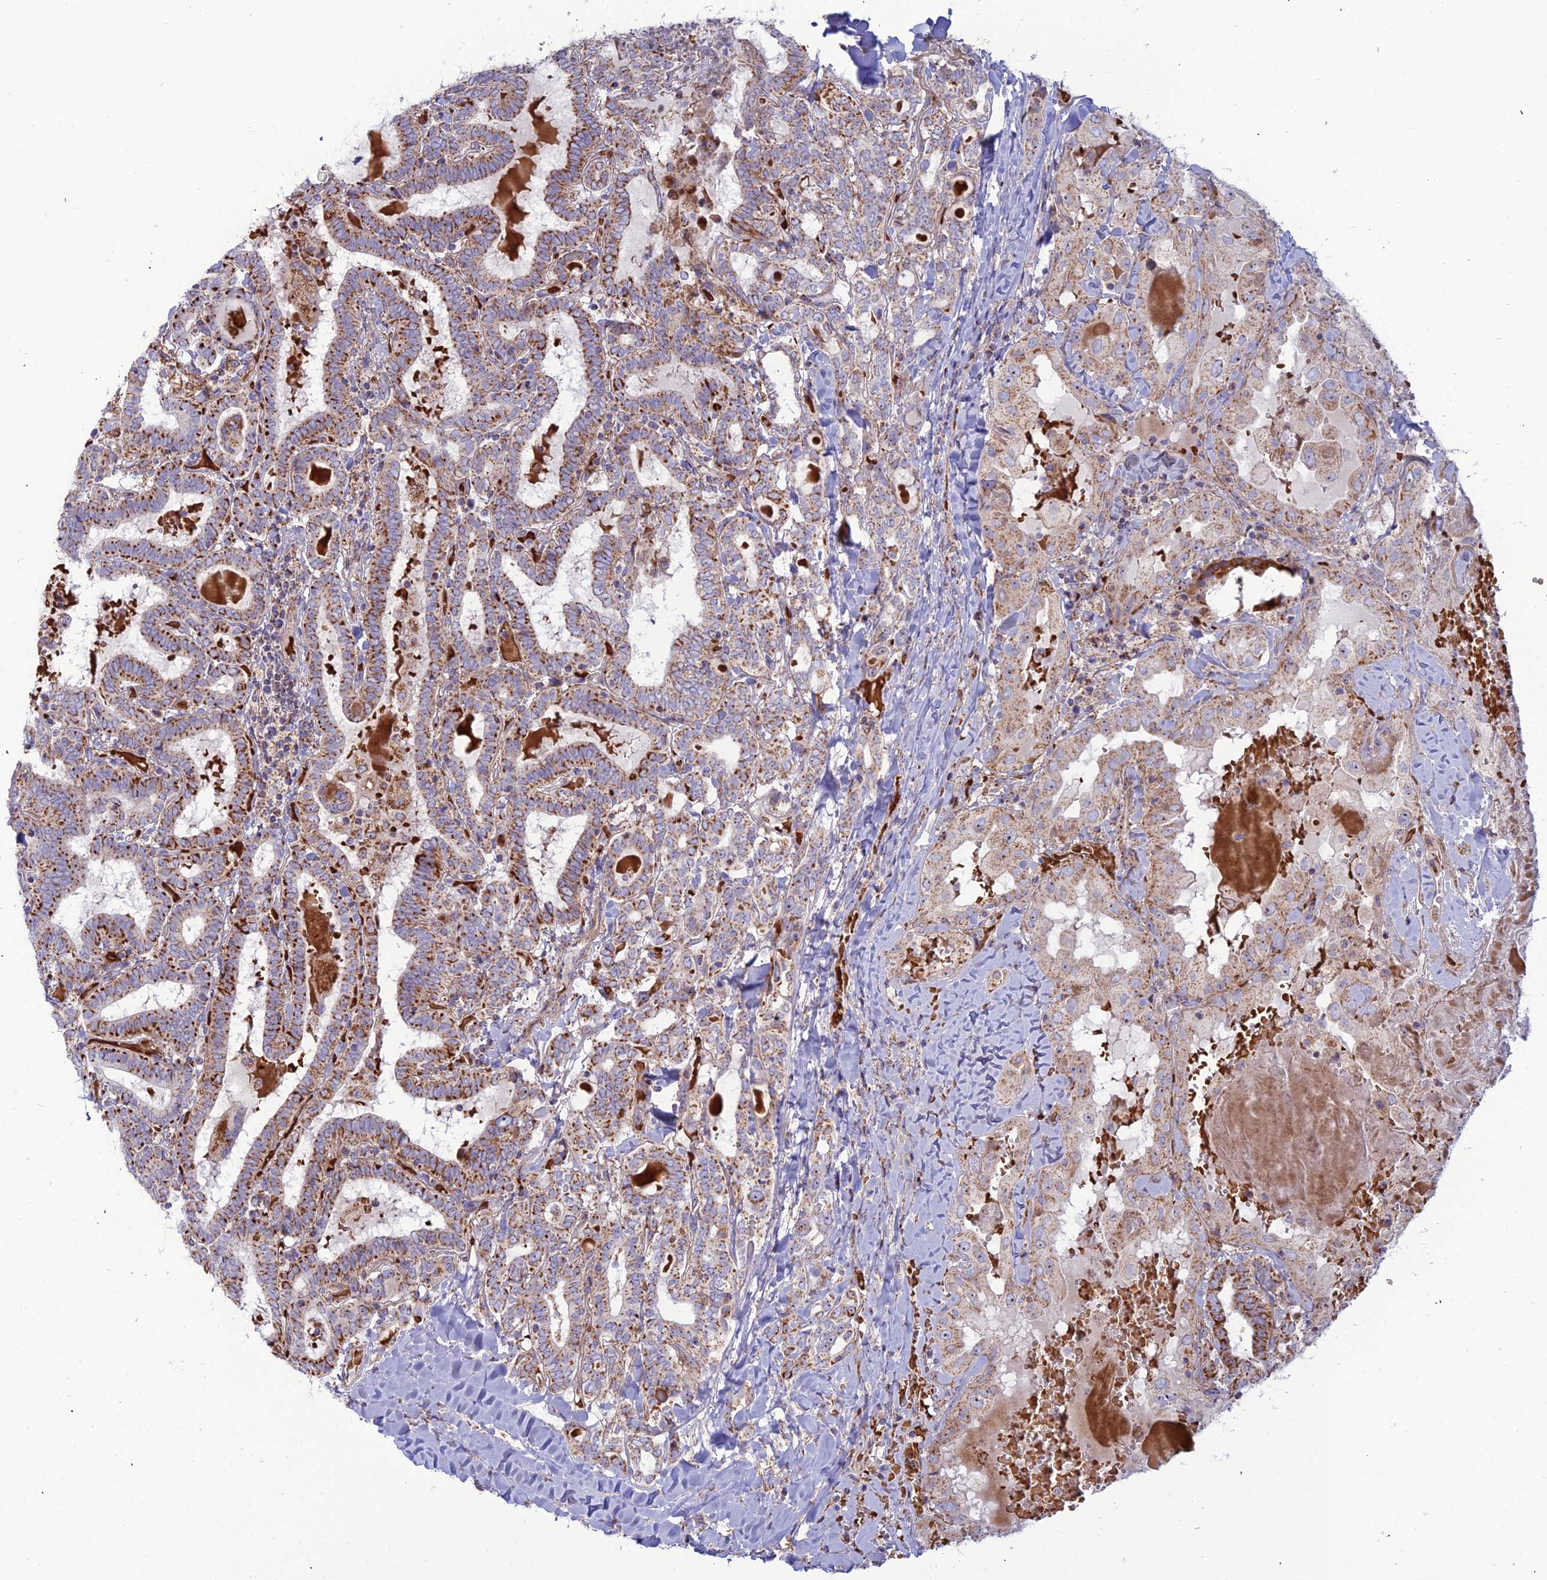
{"staining": {"intensity": "strong", "quantity": "25%-75%", "location": "cytoplasmic/membranous"}, "tissue": "thyroid cancer", "cell_type": "Tumor cells", "image_type": "cancer", "snomed": [{"axis": "morphology", "description": "Papillary adenocarcinoma, NOS"}, {"axis": "topography", "description": "Thyroid gland"}], "caption": "This micrograph displays immunohistochemistry (IHC) staining of human thyroid cancer, with high strong cytoplasmic/membranous expression in approximately 25%-75% of tumor cells.", "gene": "SLC35F4", "patient": {"sex": "female", "age": 72}}